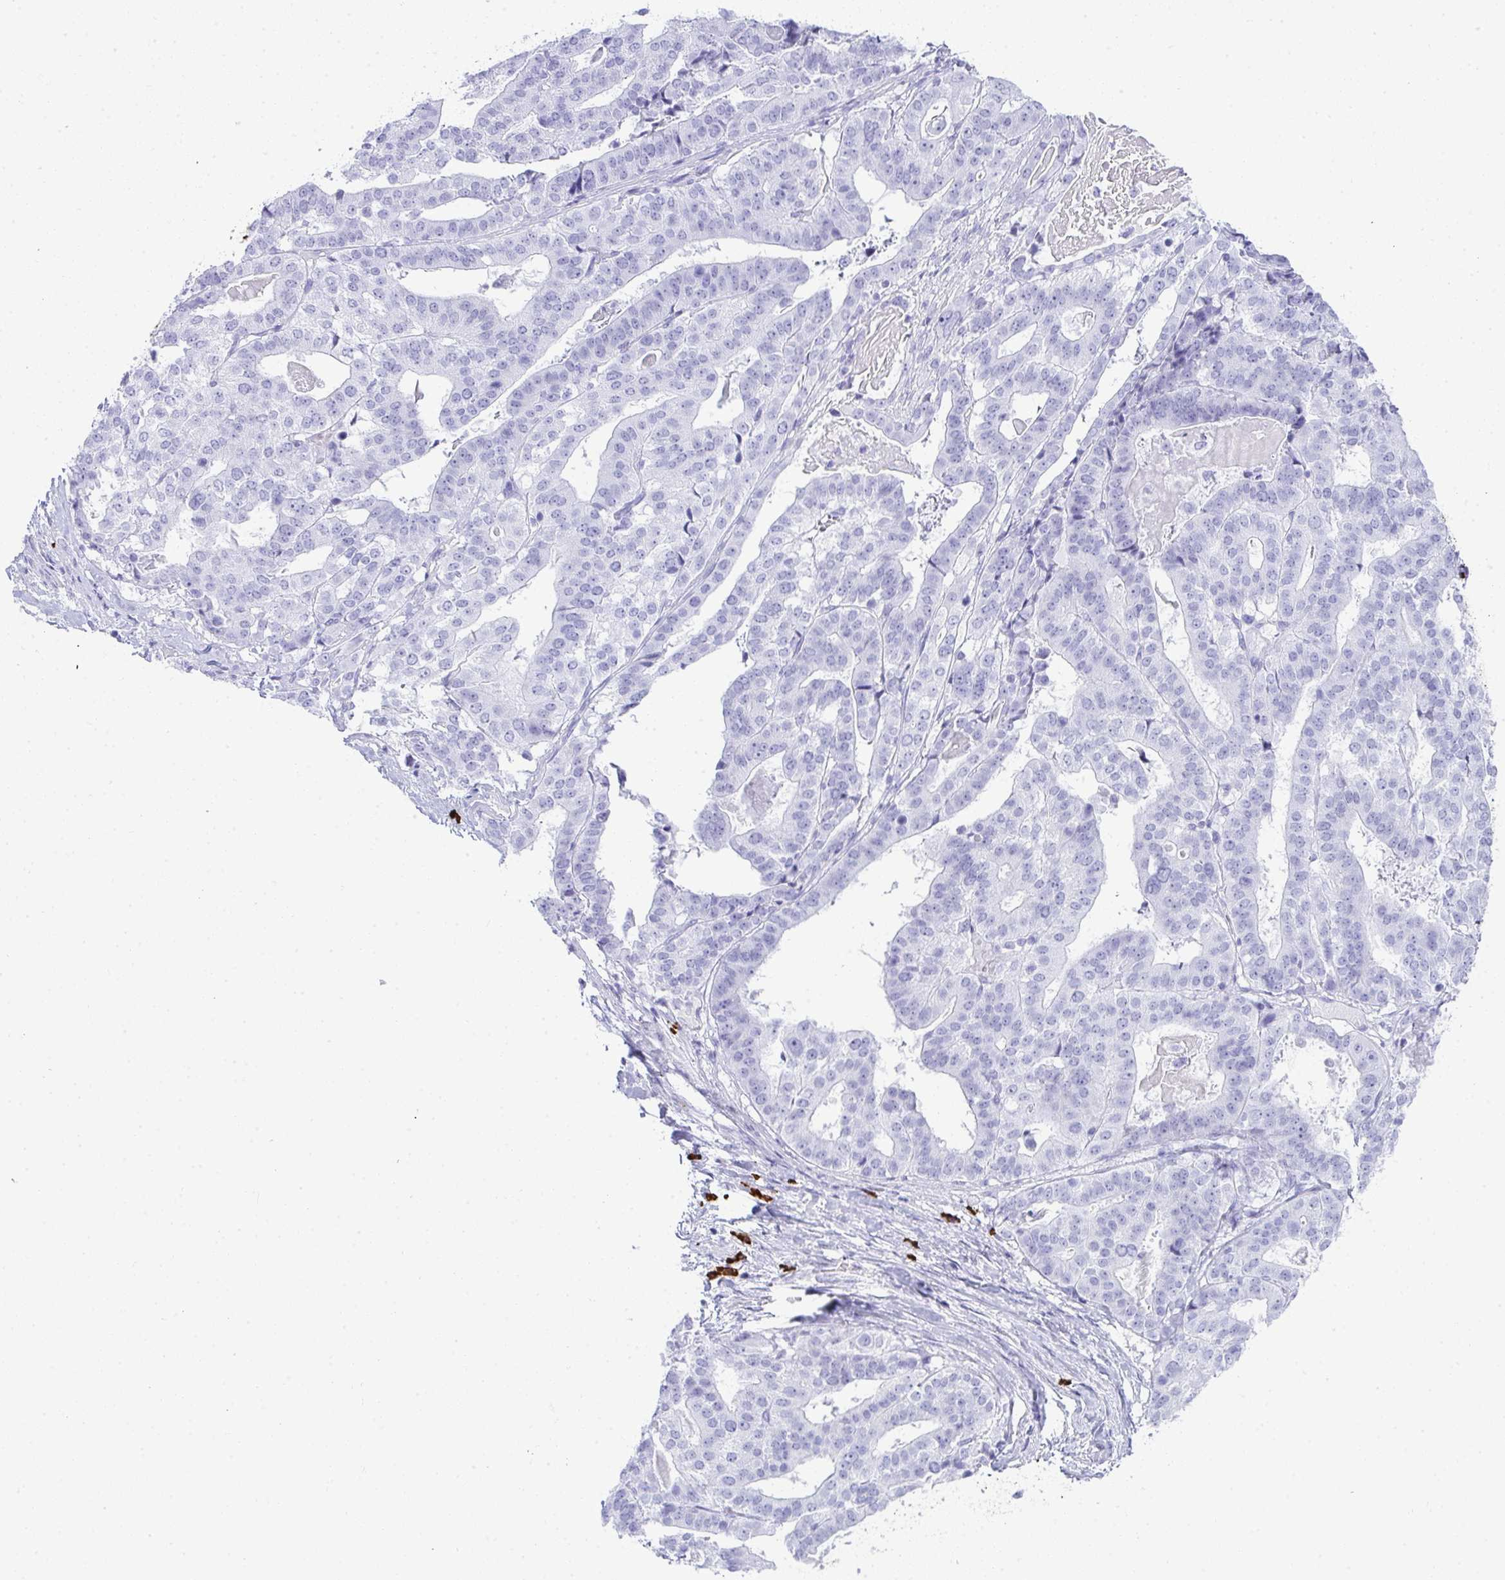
{"staining": {"intensity": "negative", "quantity": "none", "location": "none"}, "tissue": "stomach cancer", "cell_type": "Tumor cells", "image_type": "cancer", "snomed": [{"axis": "morphology", "description": "Adenocarcinoma, NOS"}, {"axis": "topography", "description": "Stomach"}], "caption": "Immunohistochemistry (IHC) of stomach adenocarcinoma shows no expression in tumor cells. (DAB immunohistochemistry (IHC) with hematoxylin counter stain).", "gene": "CDADC1", "patient": {"sex": "male", "age": 48}}